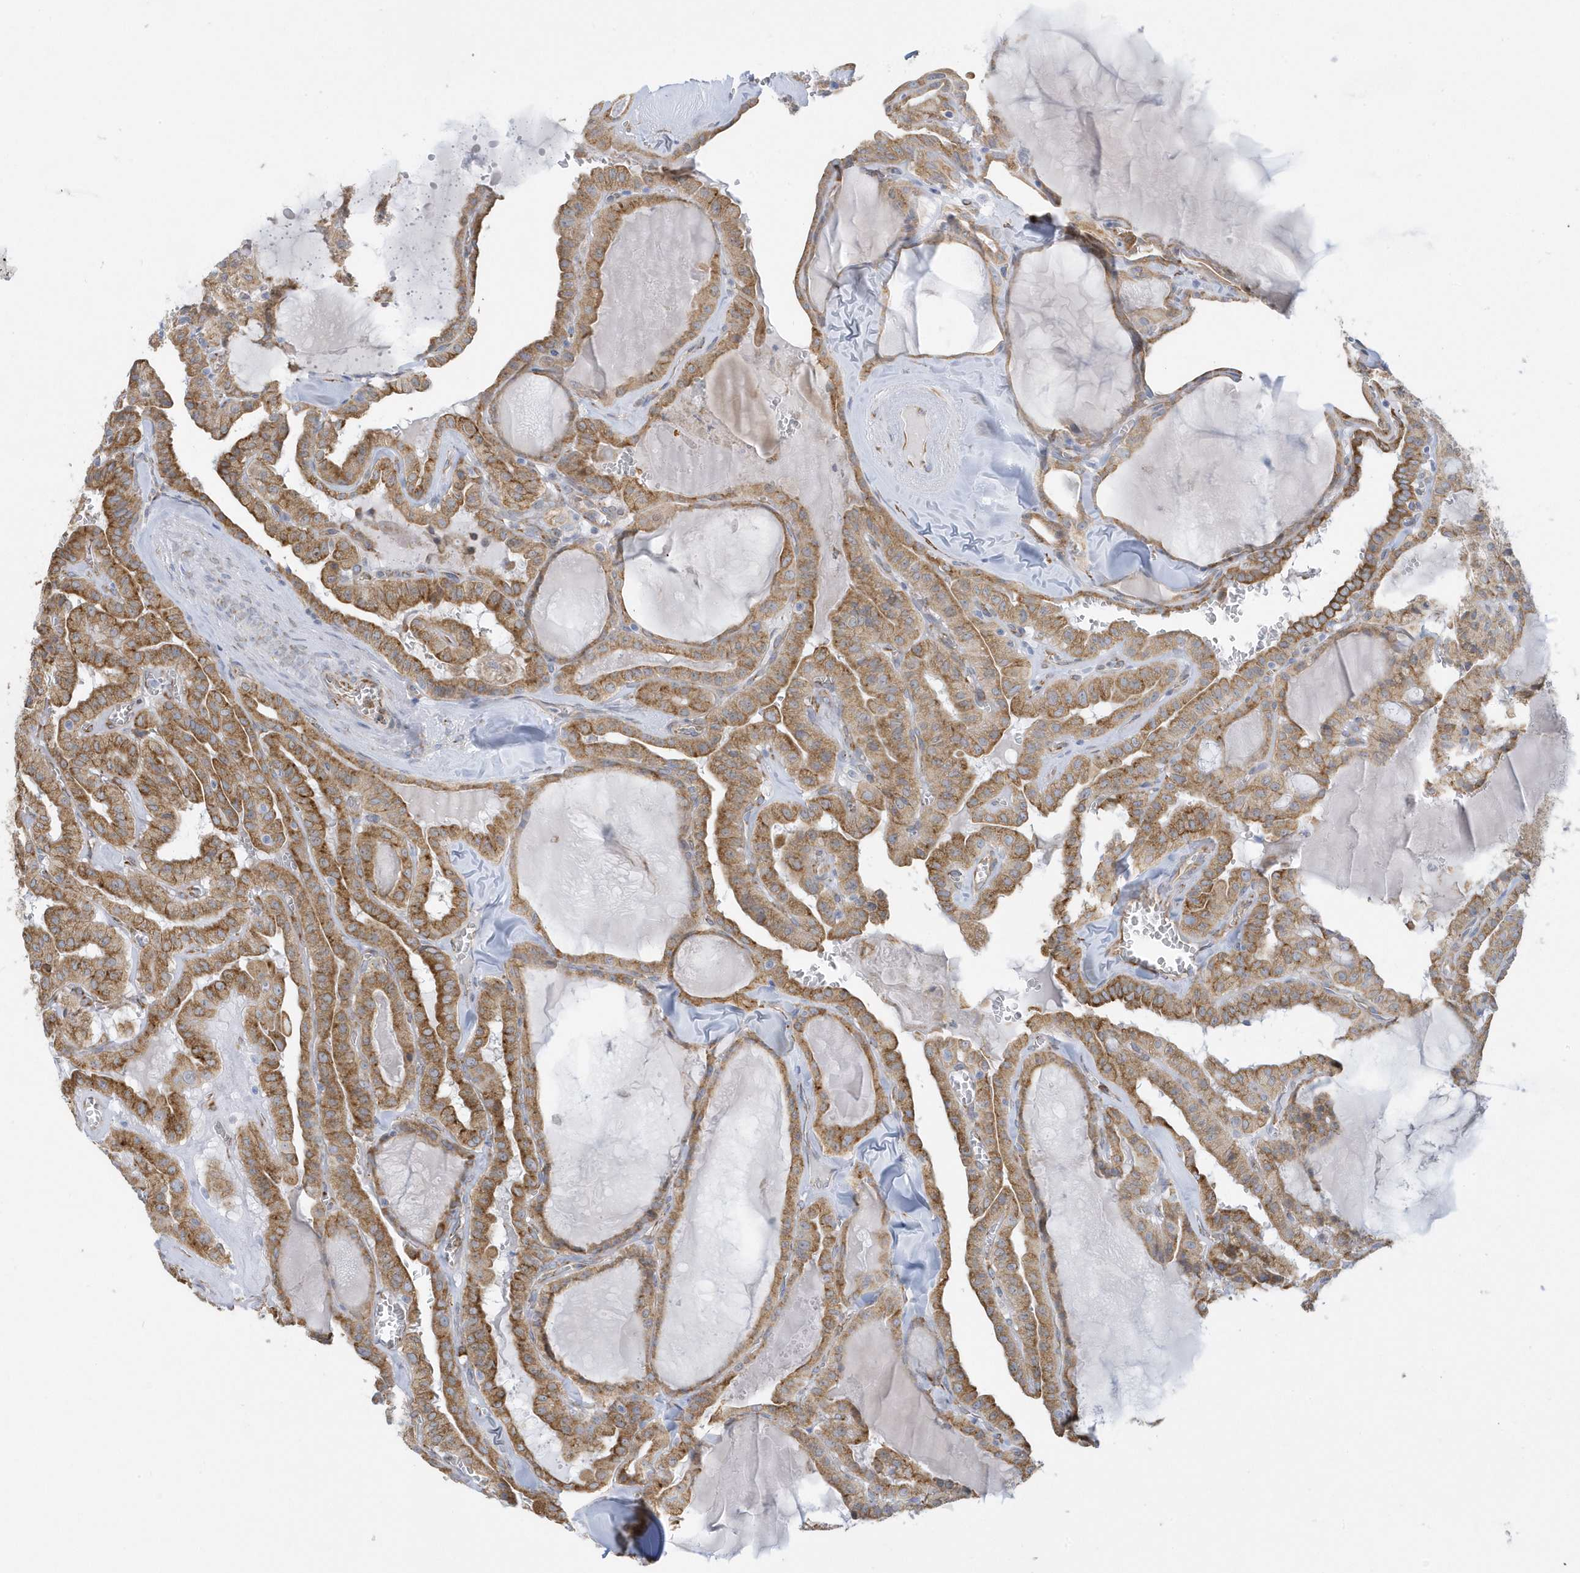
{"staining": {"intensity": "moderate", "quantity": ">75%", "location": "cytoplasmic/membranous"}, "tissue": "thyroid cancer", "cell_type": "Tumor cells", "image_type": "cancer", "snomed": [{"axis": "morphology", "description": "Papillary adenocarcinoma, NOS"}, {"axis": "topography", "description": "Thyroid gland"}], "caption": "Papillary adenocarcinoma (thyroid) tissue displays moderate cytoplasmic/membranous positivity in about >75% of tumor cells, visualized by immunohistochemistry. (Brightfield microscopy of DAB IHC at high magnification).", "gene": "DCAF1", "patient": {"sex": "male", "age": 52}}